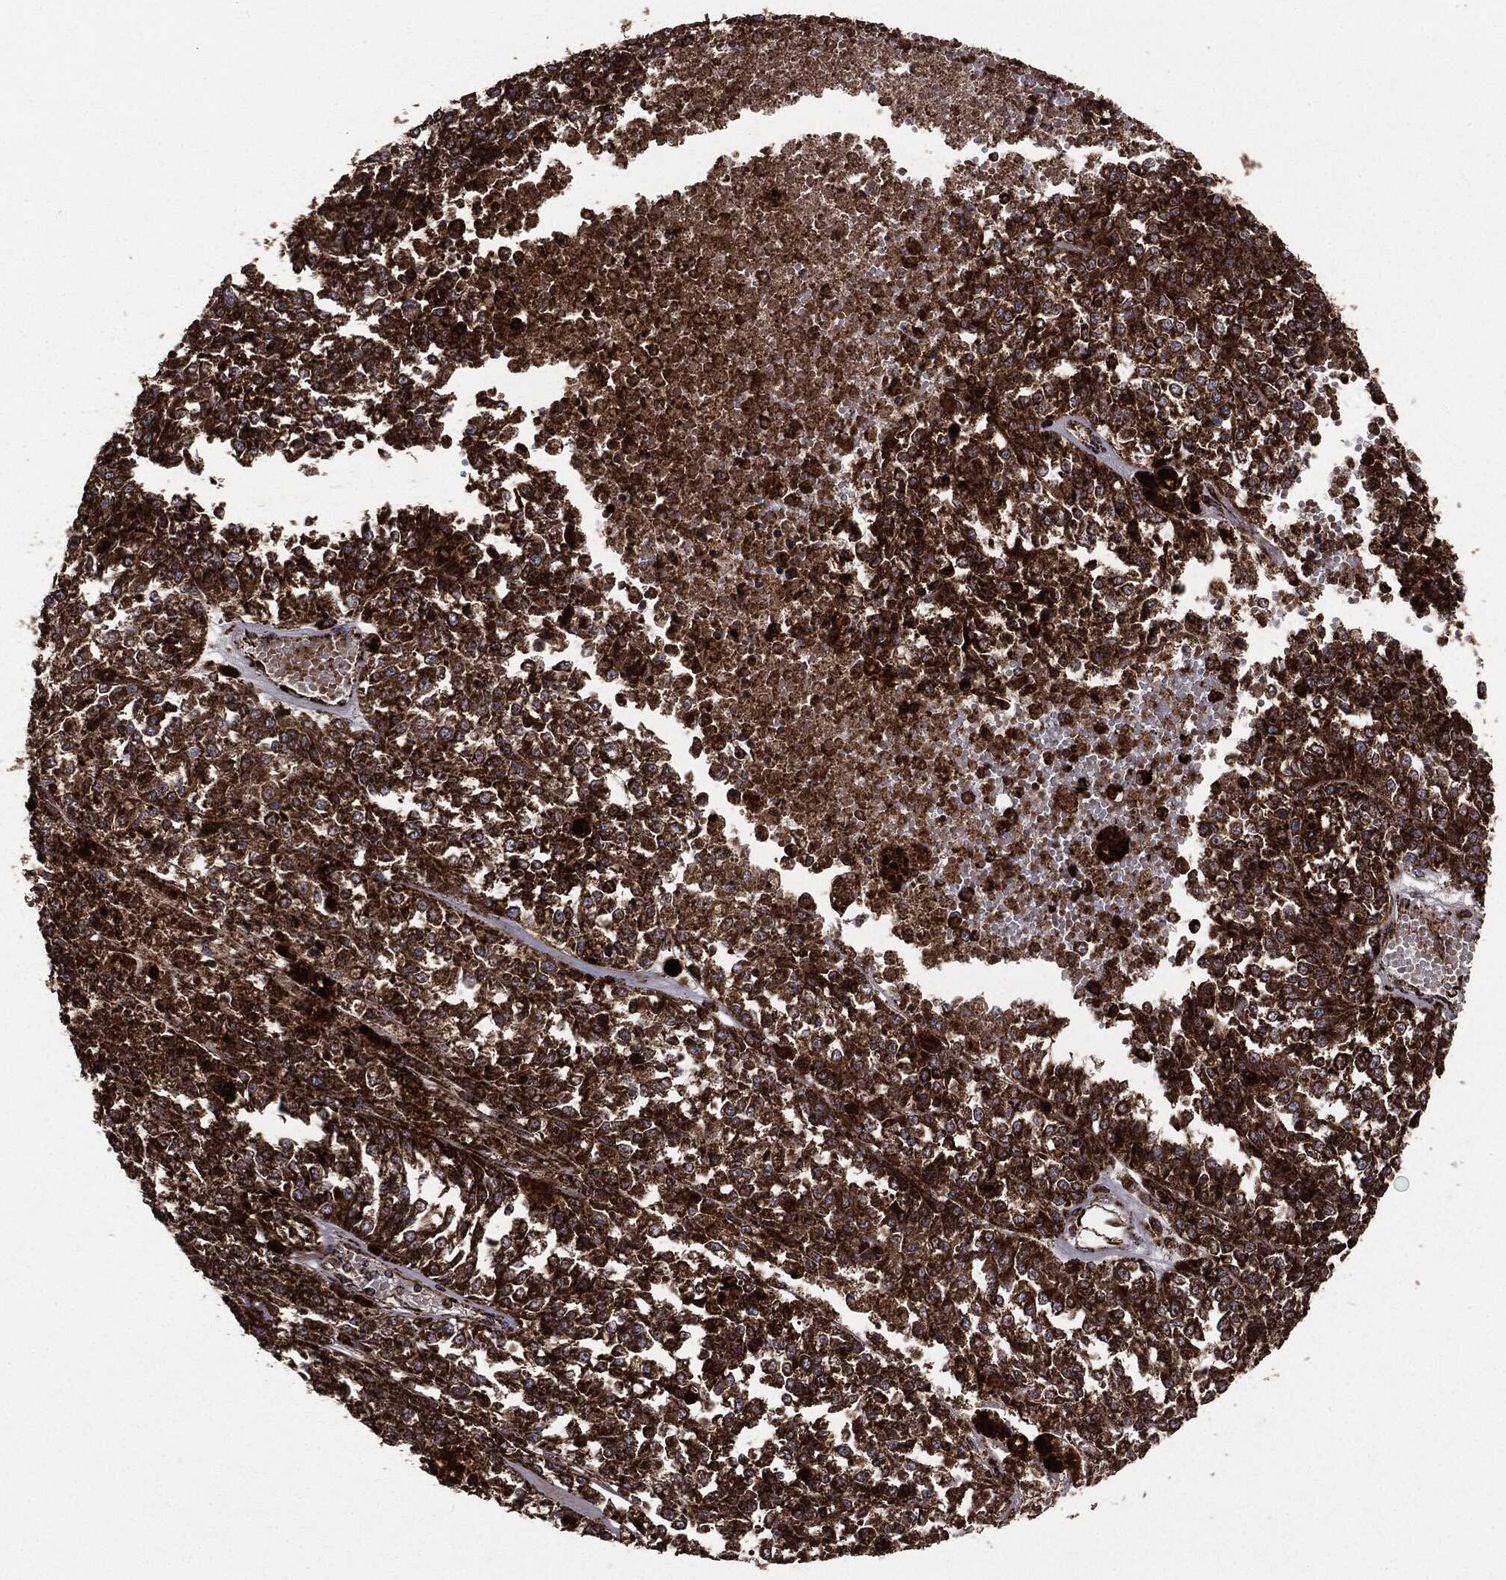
{"staining": {"intensity": "strong", "quantity": ">75%", "location": "cytoplasmic/membranous"}, "tissue": "melanoma", "cell_type": "Tumor cells", "image_type": "cancer", "snomed": [{"axis": "morphology", "description": "Malignant melanoma, Metastatic site"}, {"axis": "topography", "description": "Lymph node"}], "caption": "Tumor cells demonstrate strong cytoplasmic/membranous staining in about >75% of cells in malignant melanoma (metastatic site).", "gene": "MAP2K1", "patient": {"sex": "female", "age": 64}}